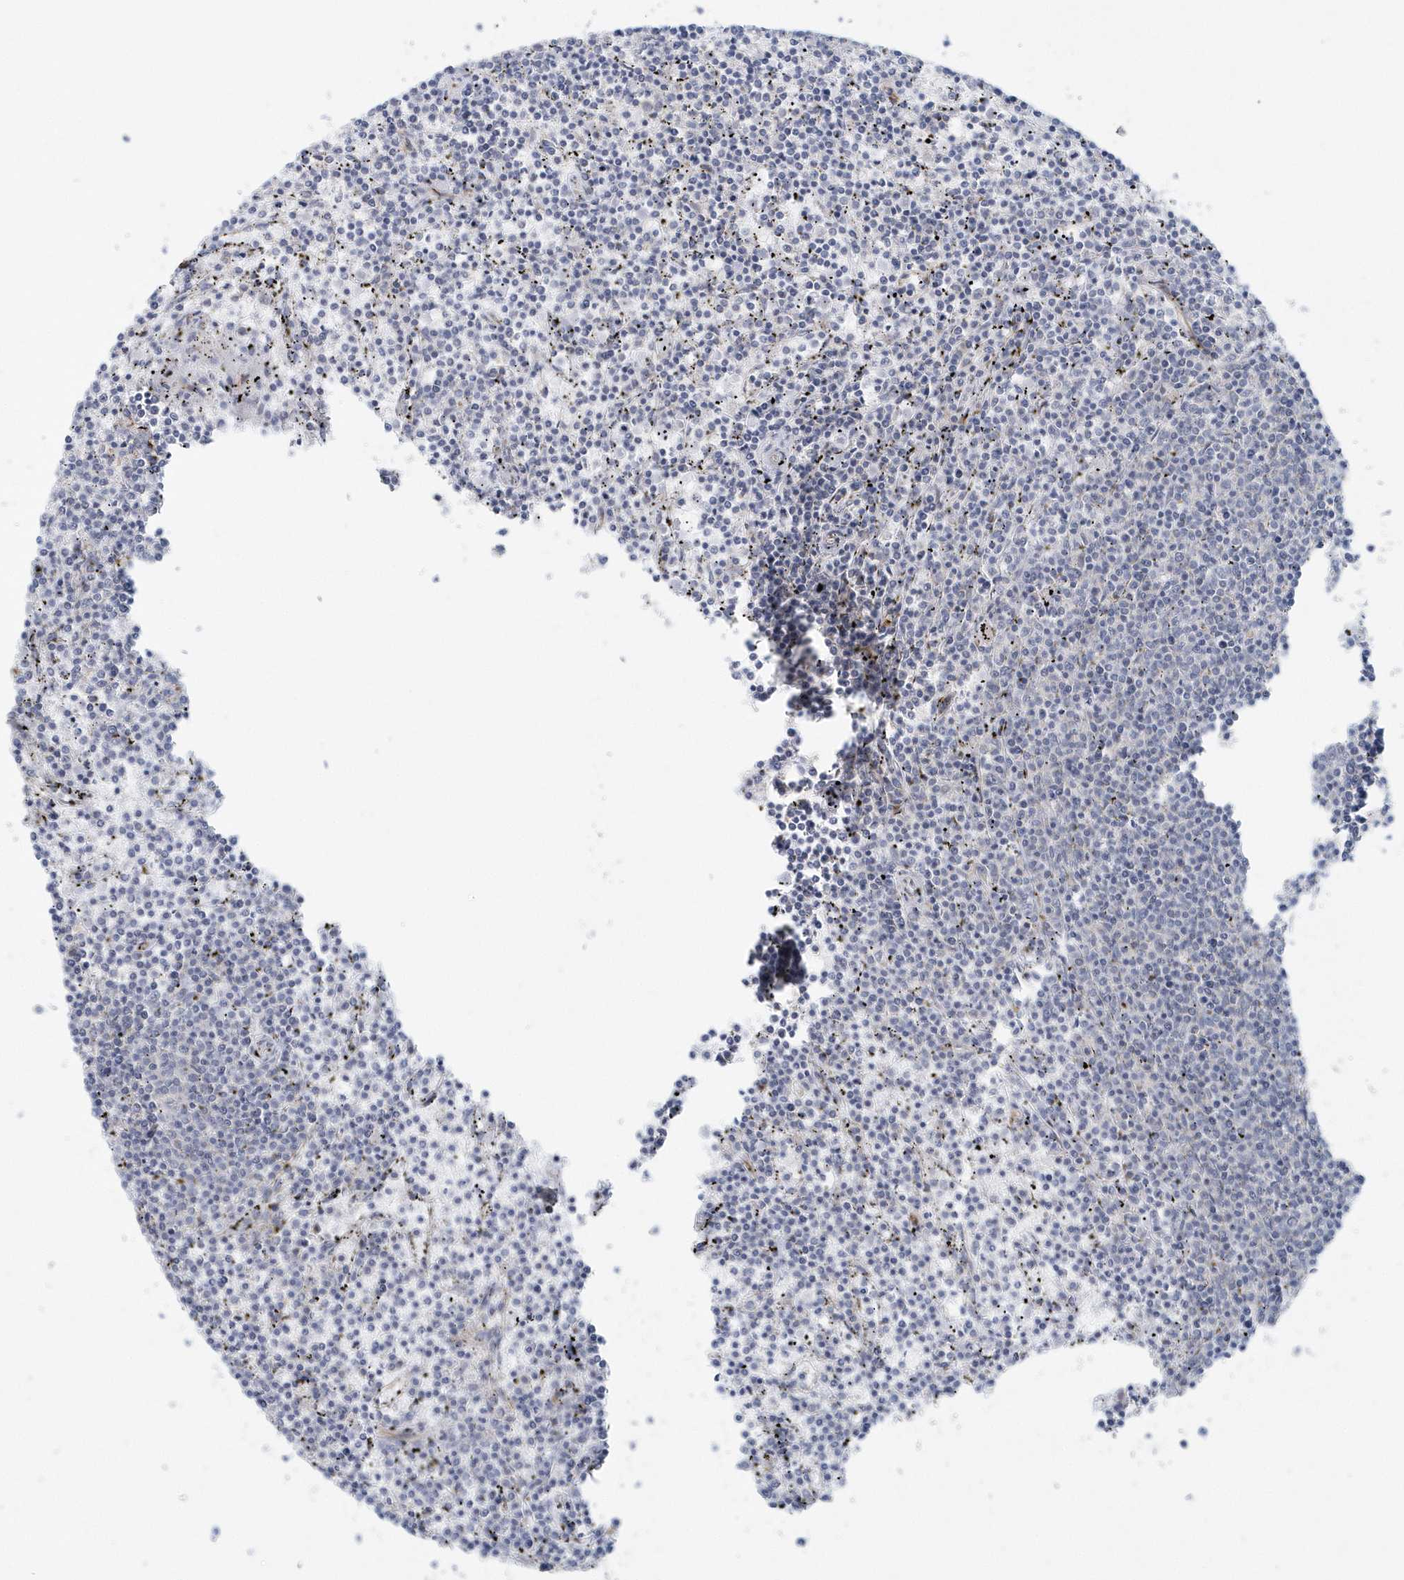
{"staining": {"intensity": "negative", "quantity": "none", "location": "none"}, "tissue": "lymphoma", "cell_type": "Tumor cells", "image_type": "cancer", "snomed": [{"axis": "morphology", "description": "Malignant lymphoma, non-Hodgkin's type, Low grade"}, {"axis": "topography", "description": "Spleen"}], "caption": "Immunohistochemistry (IHC) of malignant lymphoma, non-Hodgkin's type (low-grade) demonstrates no expression in tumor cells.", "gene": "GPR152", "patient": {"sex": "female", "age": 50}}